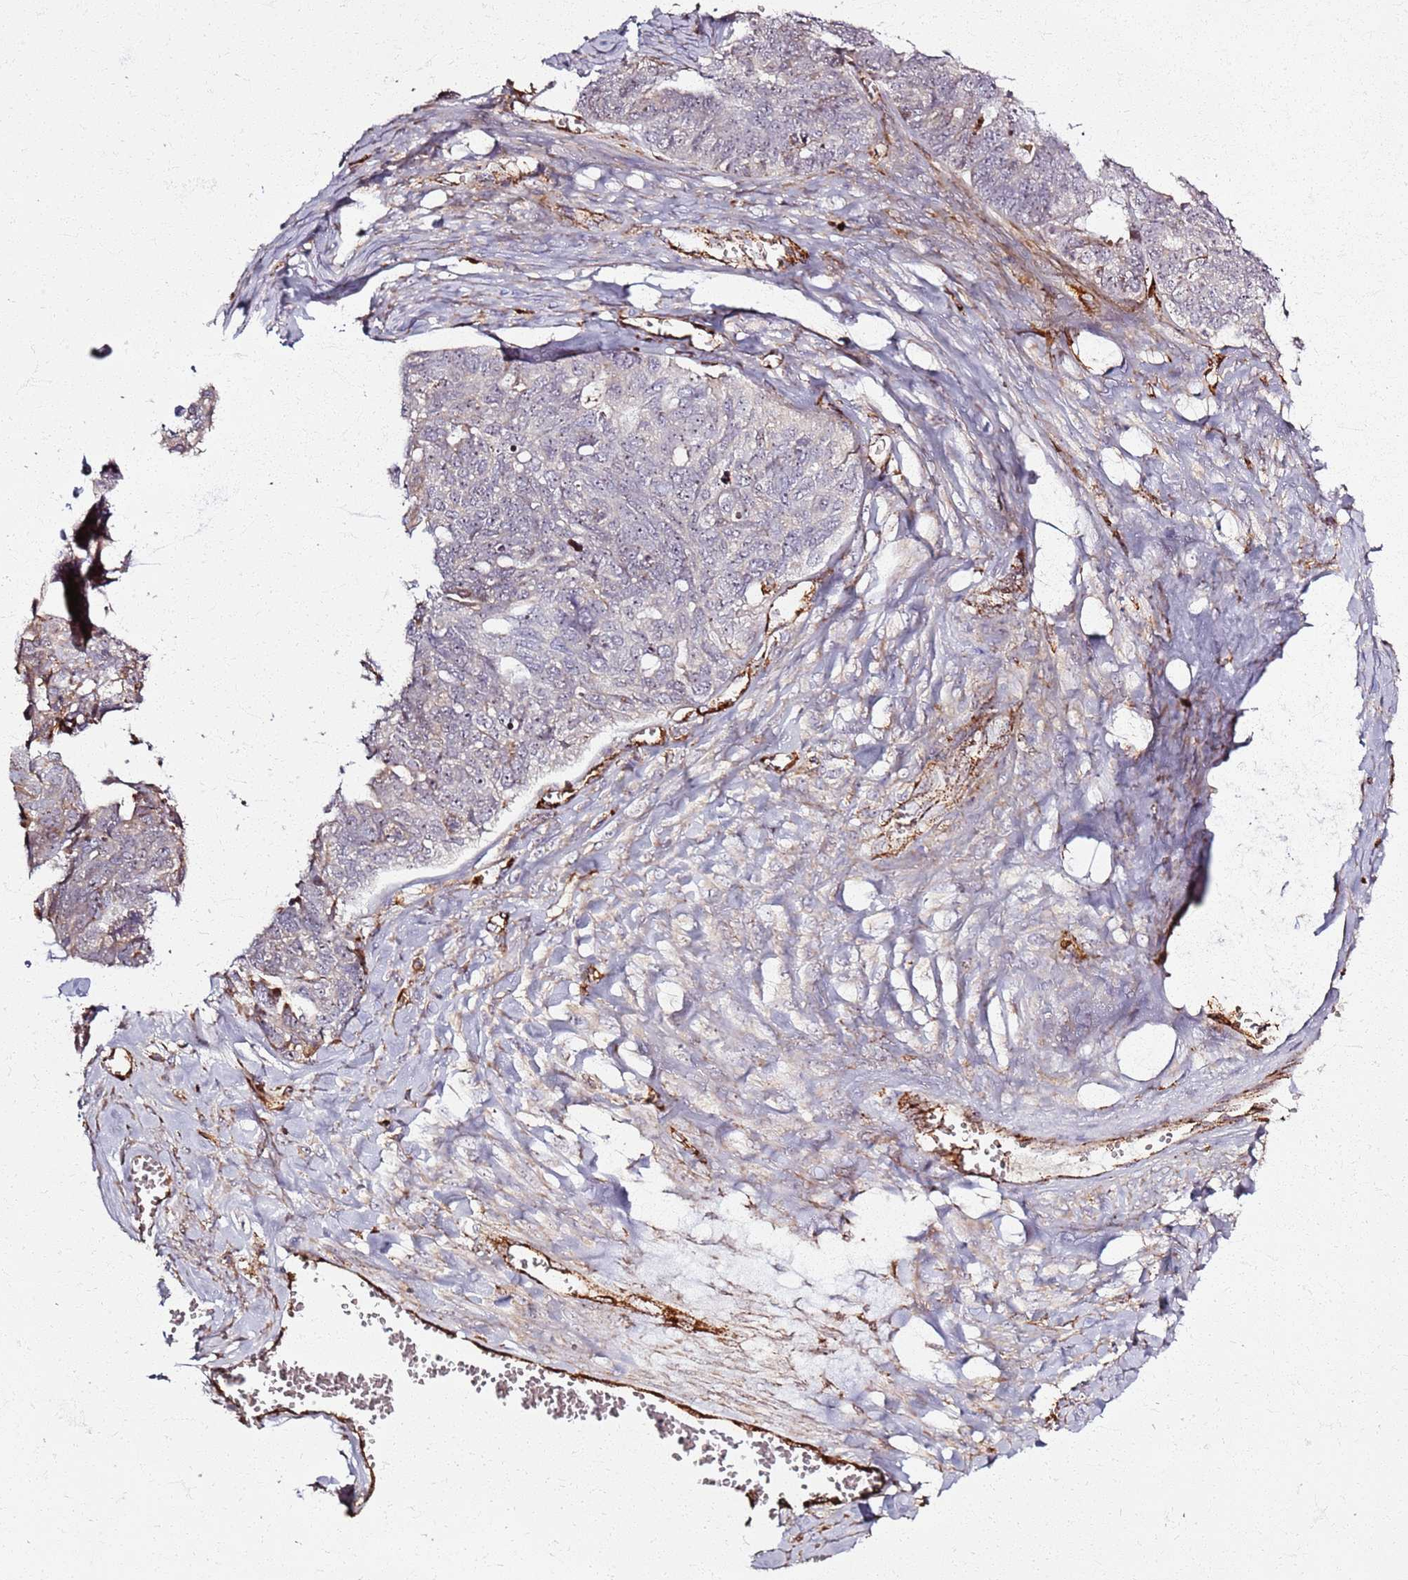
{"staining": {"intensity": "negative", "quantity": "none", "location": "none"}, "tissue": "ovarian cancer", "cell_type": "Tumor cells", "image_type": "cancer", "snomed": [{"axis": "morphology", "description": "Cystadenocarcinoma, serous, NOS"}, {"axis": "topography", "description": "Ovary"}], "caption": "DAB immunohistochemical staining of ovarian cancer (serous cystadenocarcinoma) shows no significant expression in tumor cells.", "gene": "KRI1", "patient": {"sex": "female", "age": 79}}